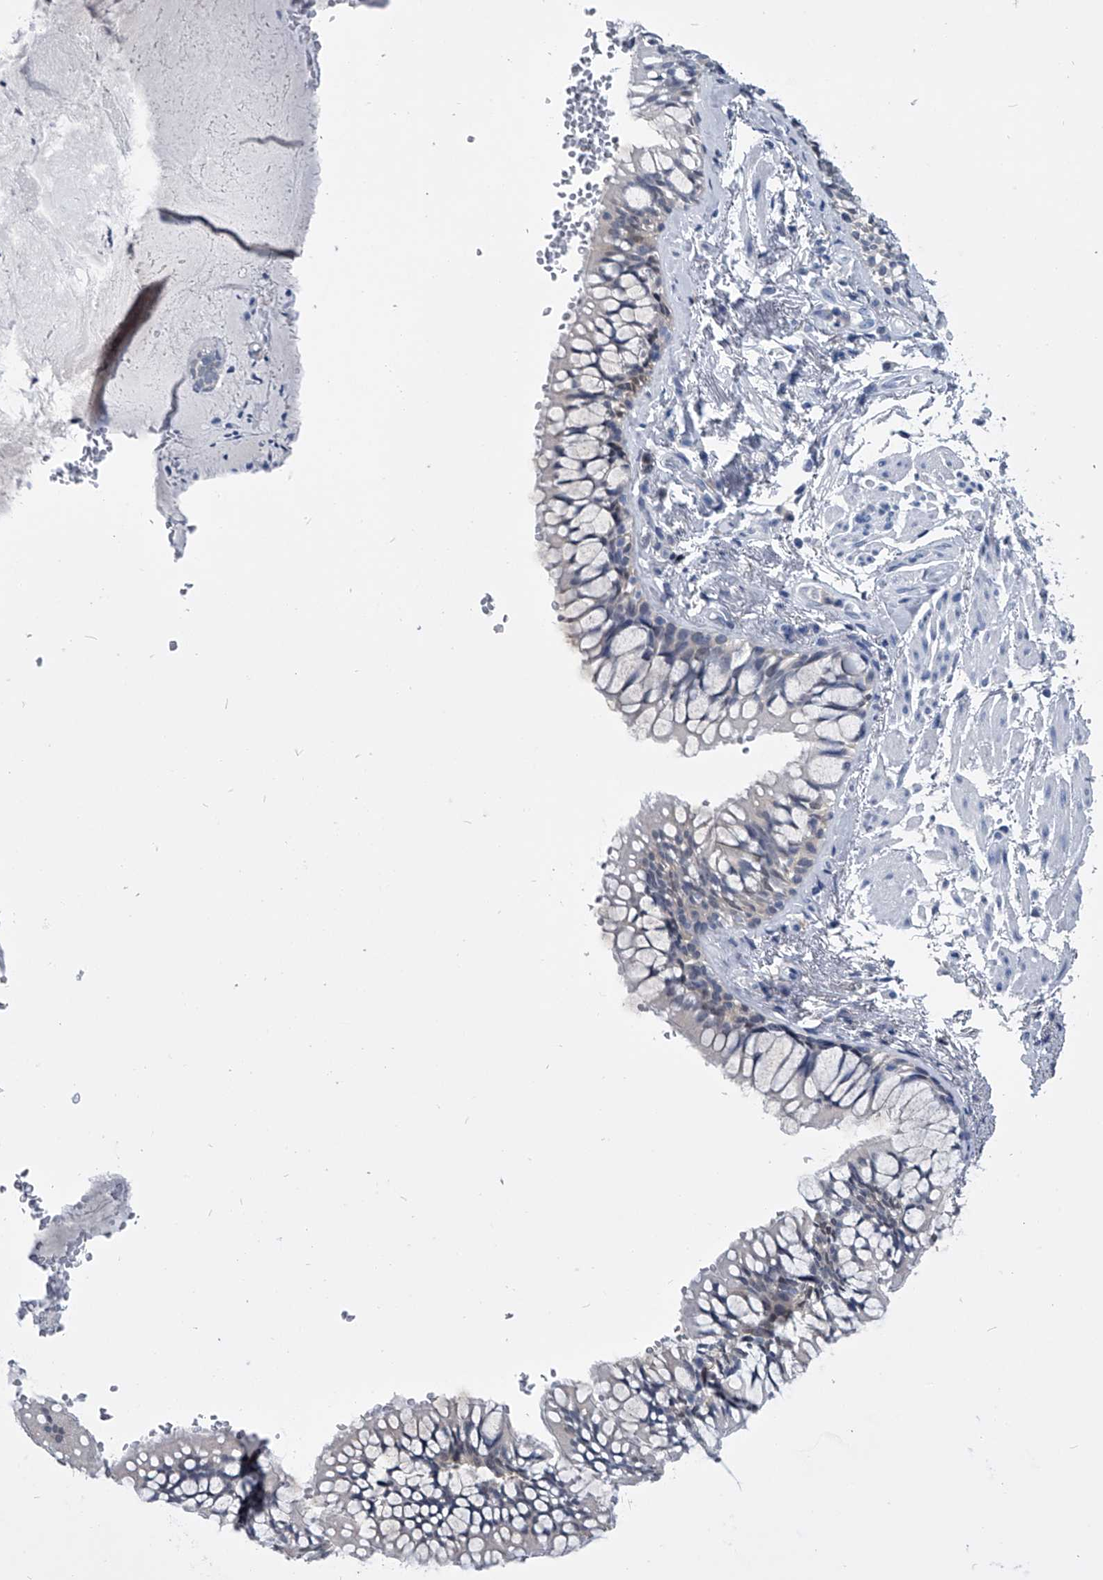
{"staining": {"intensity": "weak", "quantity": "<25%", "location": "cytoplasmic/membranous"}, "tissue": "bronchus", "cell_type": "Respiratory epithelial cells", "image_type": "normal", "snomed": [{"axis": "morphology", "description": "Normal tissue, NOS"}, {"axis": "topography", "description": "Cartilage tissue"}, {"axis": "topography", "description": "Bronchus"}], "caption": "A high-resolution photomicrograph shows IHC staining of benign bronchus, which reveals no significant positivity in respiratory epithelial cells.", "gene": "PDXK", "patient": {"sex": "female", "age": 73}}